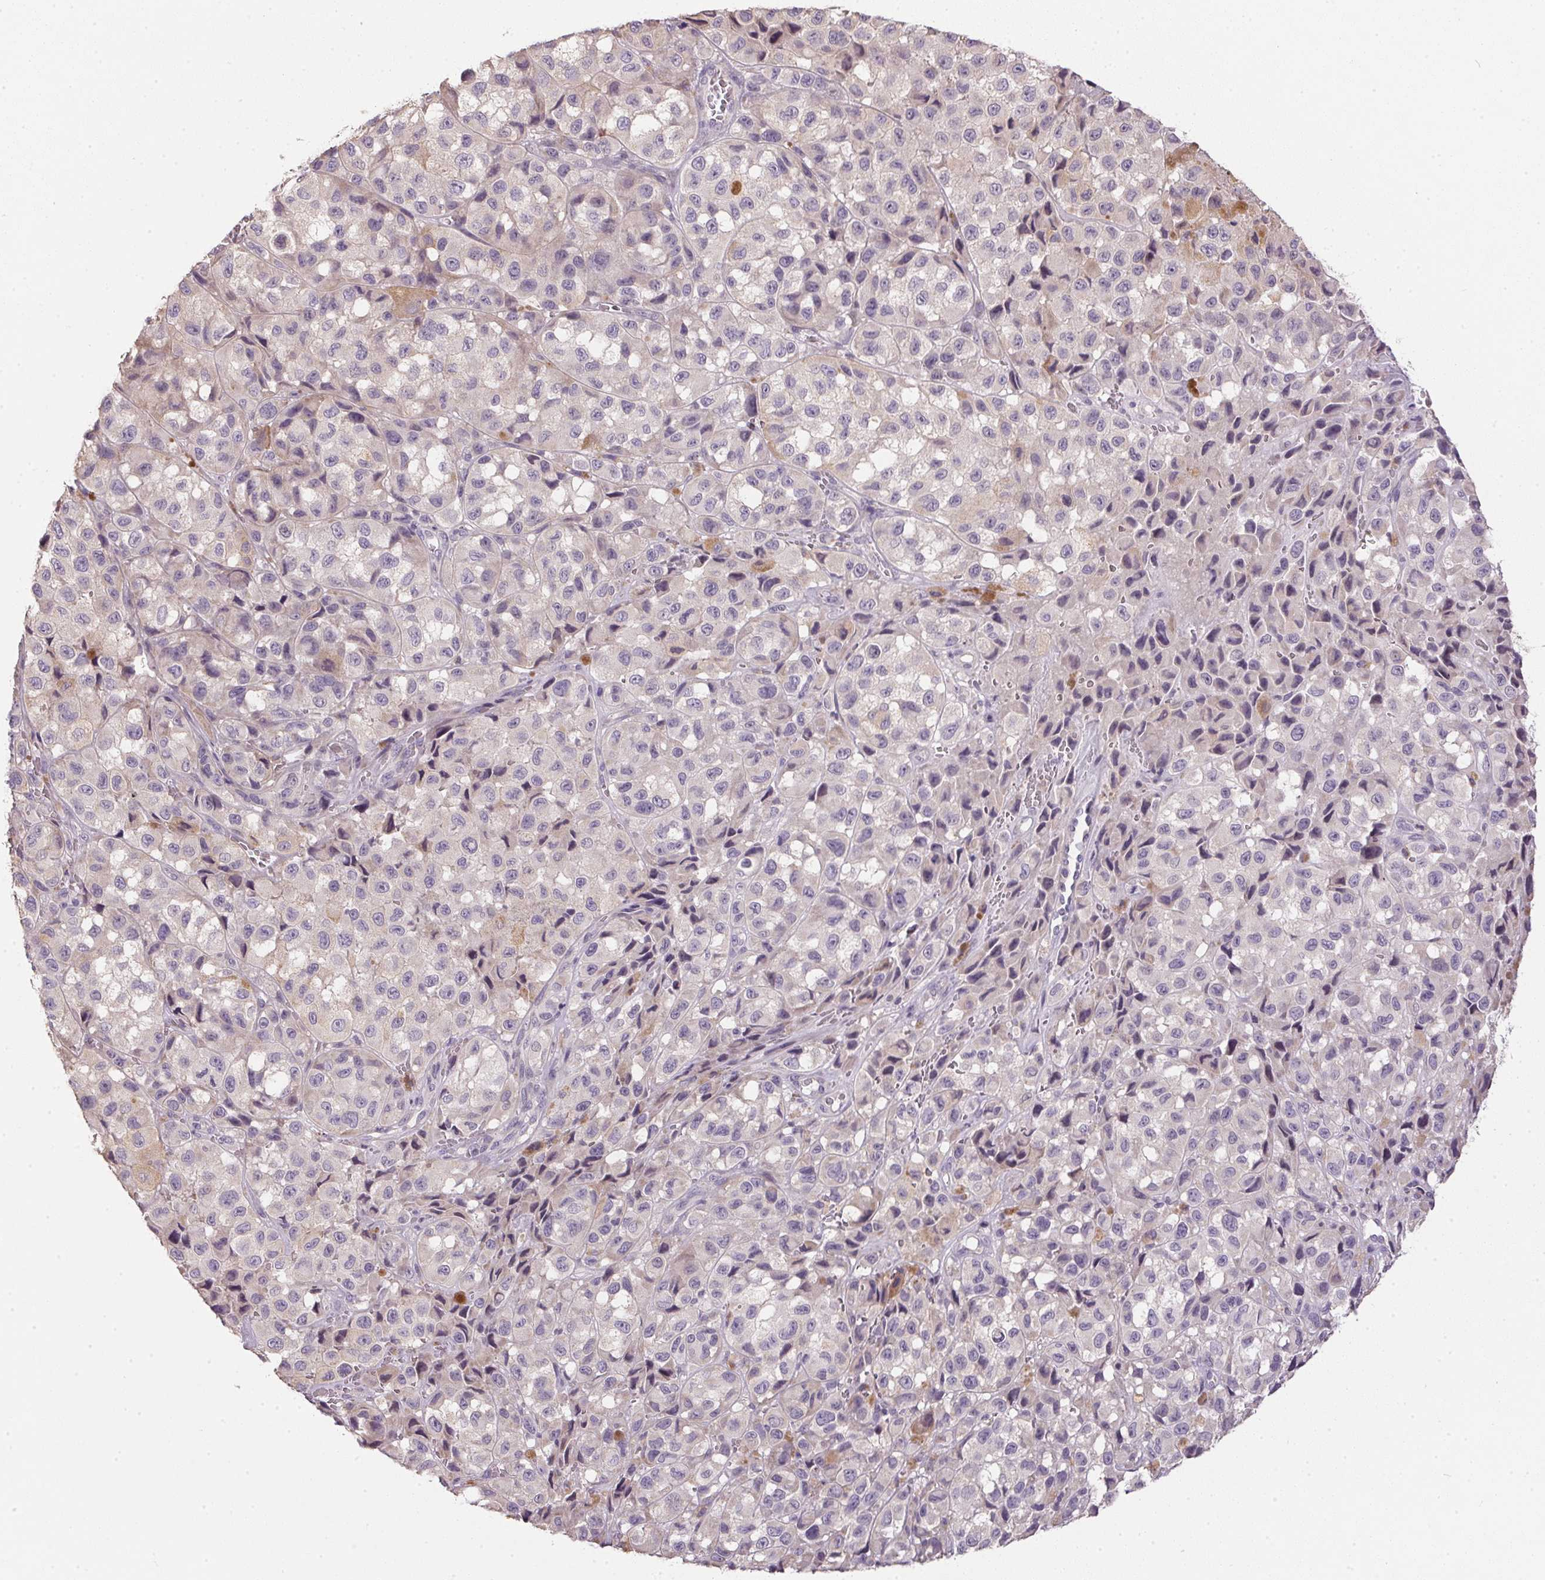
{"staining": {"intensity": "negative", "quantity": "none", "location": "none"}, "tissue": "melanoma", "cell_type": "Tumor cells", "image_type": "cancer", "snomed": [{"axis": "morphology", "description": "Malignant melanoma, NOS"}, {"axis": "topography", "description": "Skin"}], "caption": "A high-resolution photomicrograph shows immunohistochemistry staining of malignant melanoma, which demonstrates no significant expression in tumor cells. (DAB (3,3'-diaminobenzidine) IHC with hematoxylin counter stain).", "gene": "SPACA9", "patient": {"sex": "male", "age": 93}}